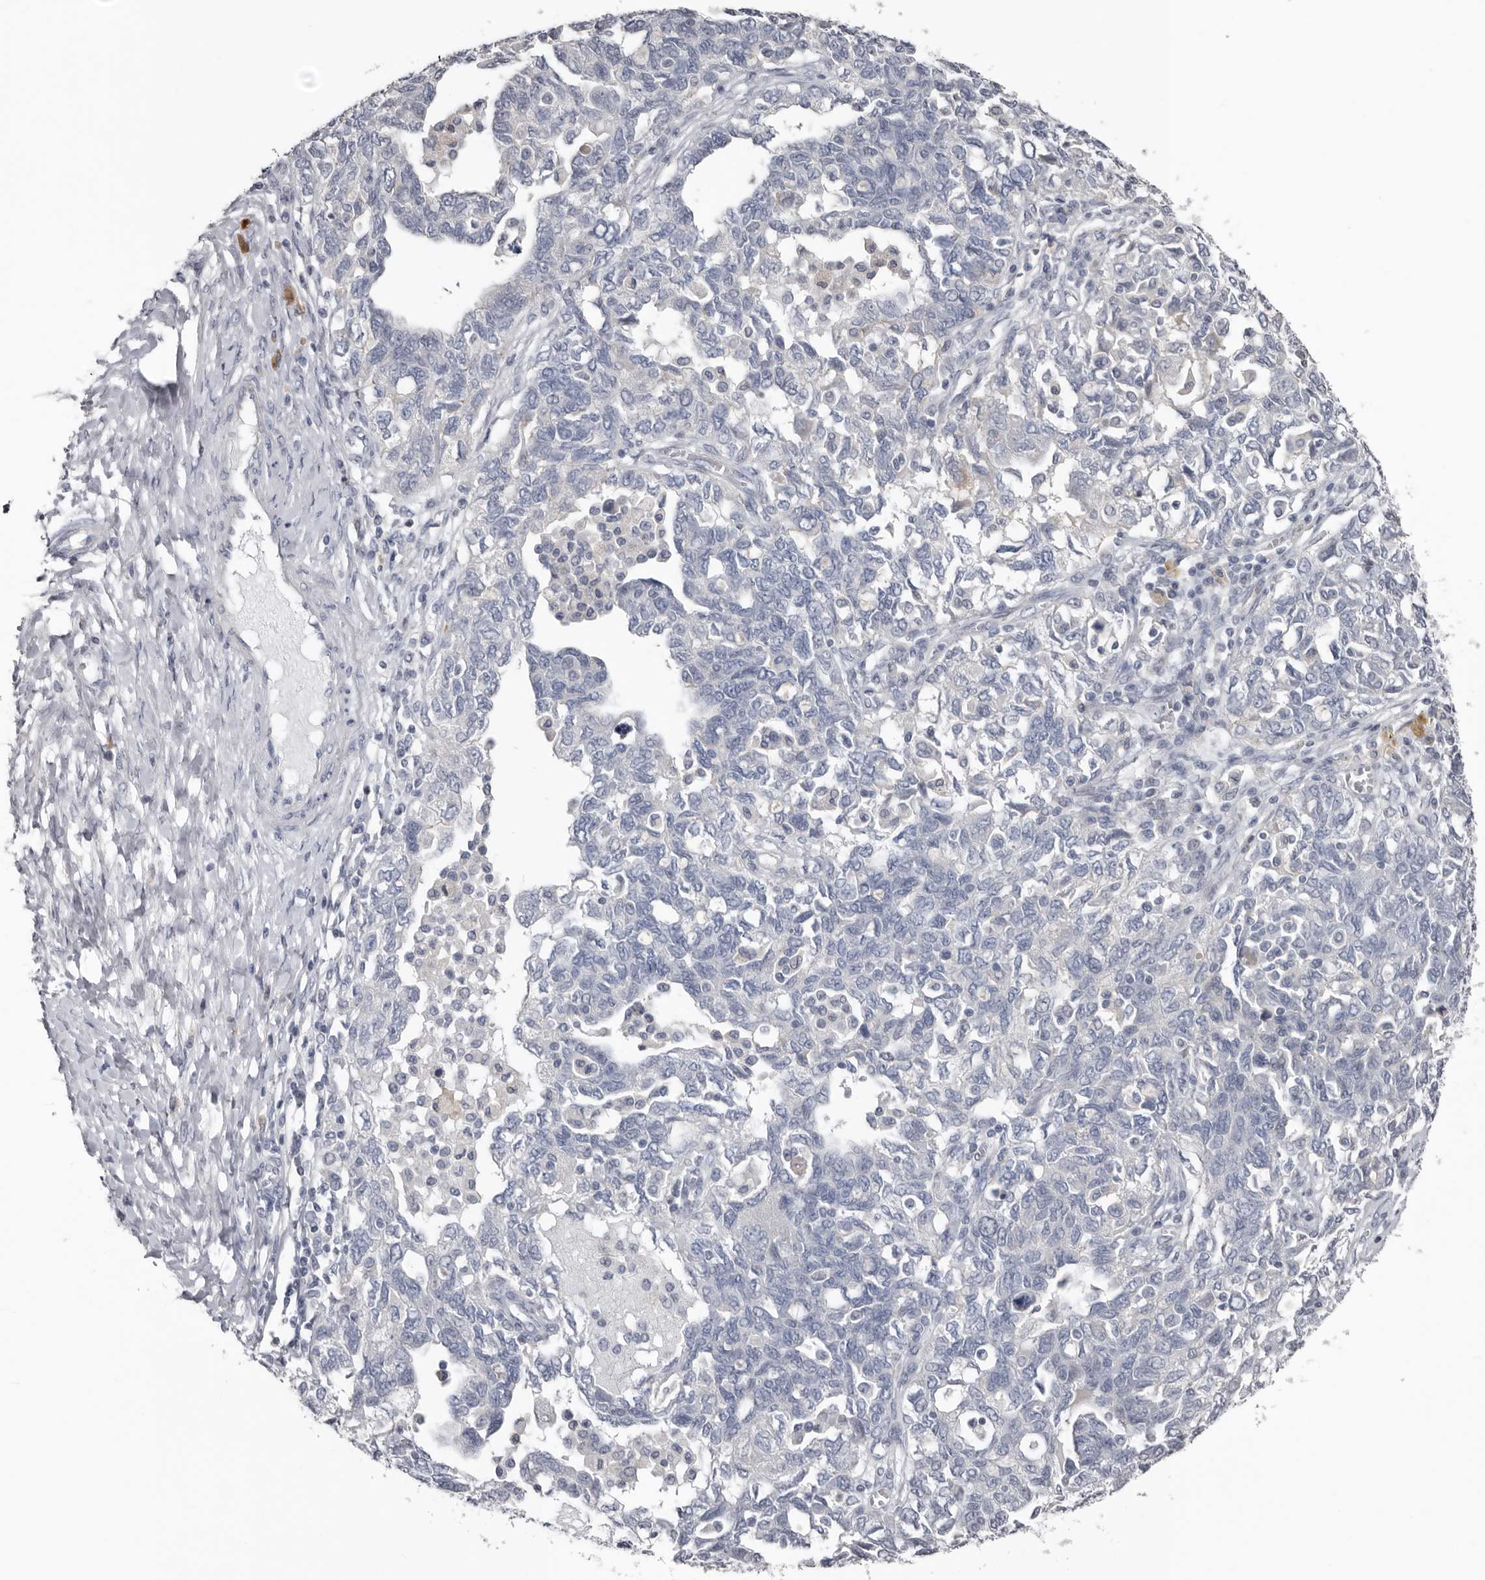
{"staining": {"intensity": "negative", "quantity": "none", "location": "none"}, "tissue": "ovarian cancer", "cell_type": "Tumor cells", "image_type": "cancer", "snomed": [{"axis": "morphology", "description": "Carcinoma, NOS"}, {"axis": "morphology", "description": "Cystadenocarcinoma, serous, NOS"}, {"axis": "topography", "description": "Ovary"}], "caption": "Serous cystadenocarcinoma (ovarian) was stained to show a protein in brown. There is no significant positivity in tumor cells.", "gene": "FABP7", "patient": {"sex": "female", "age": 69}}